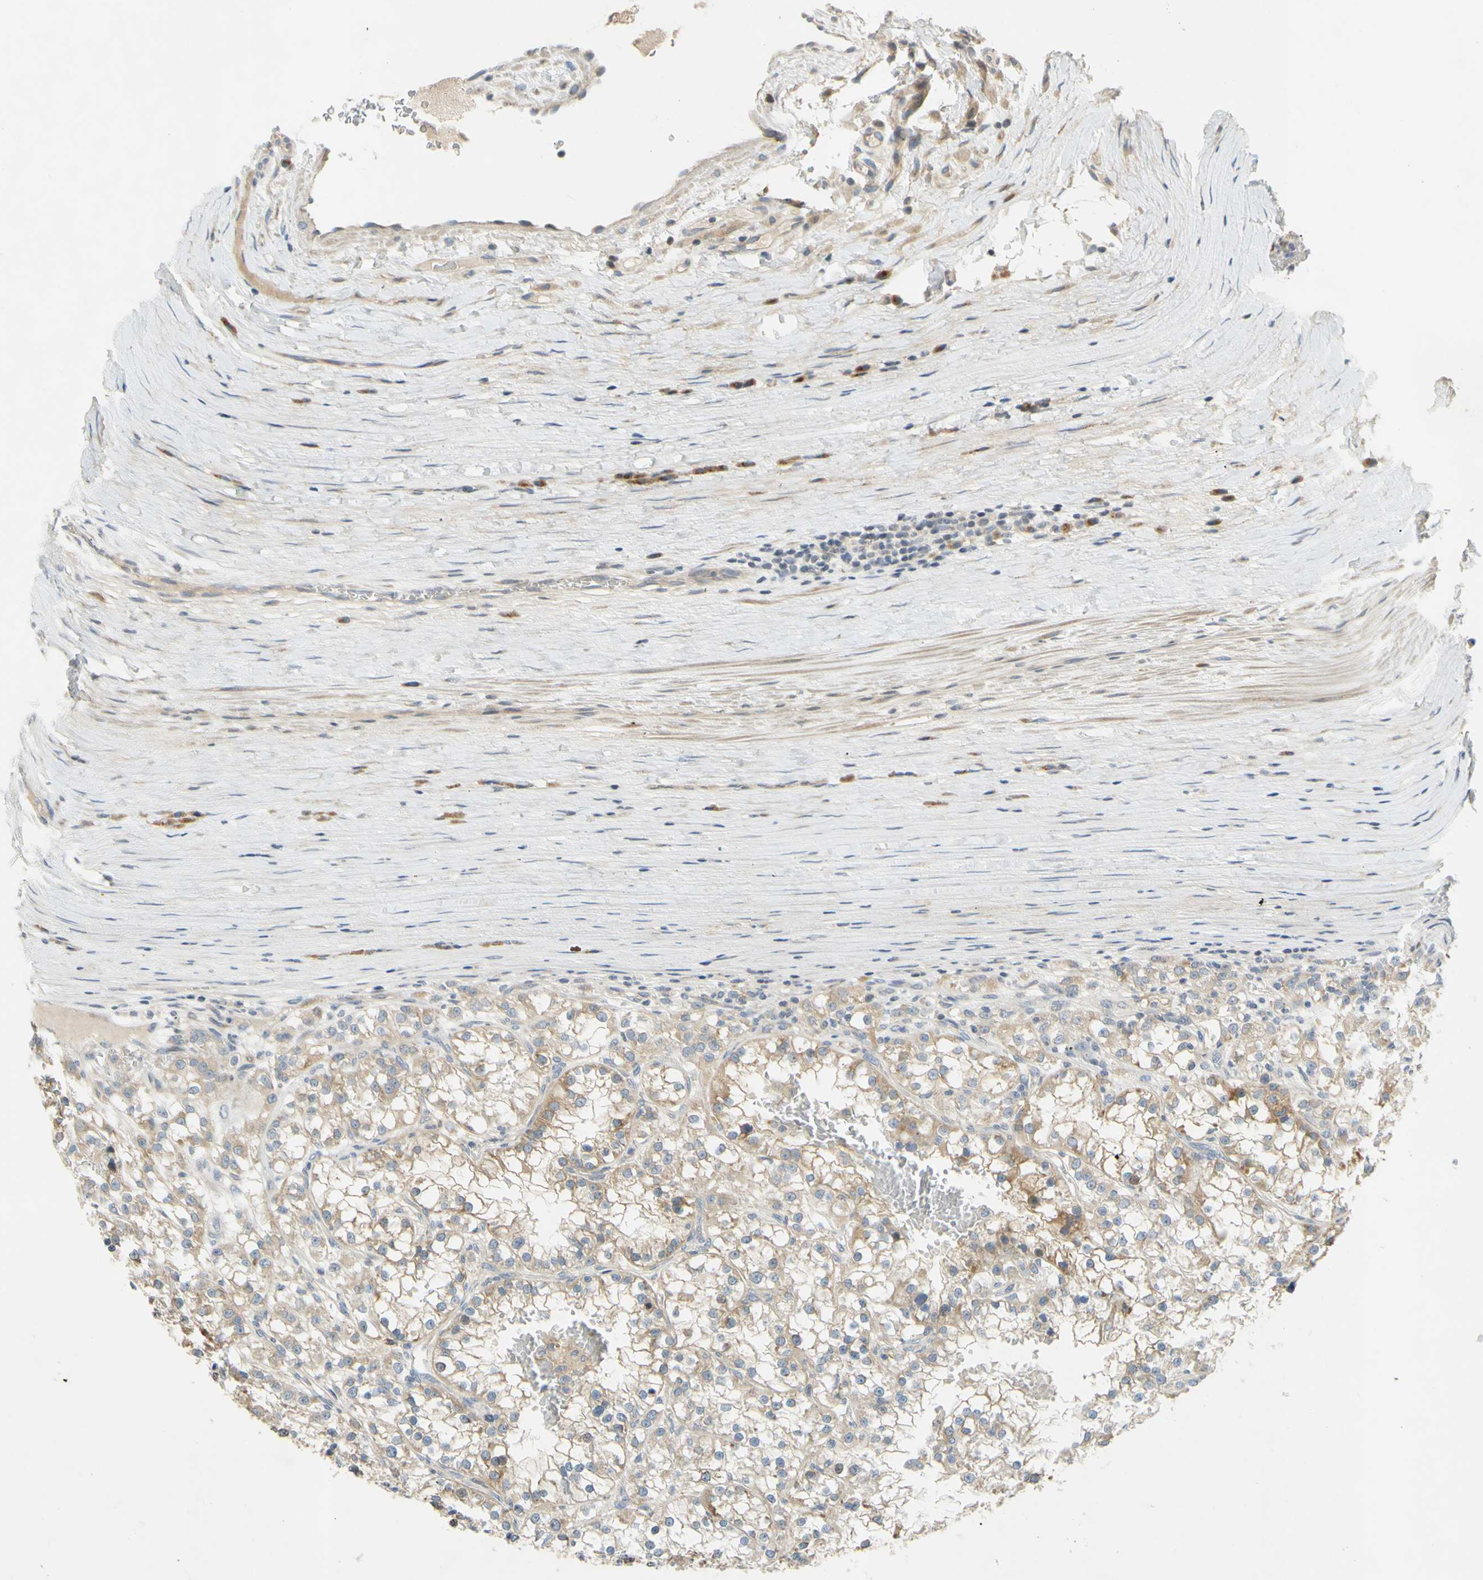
{"staining": {"intensity": "weak", "quantity": ">75%", "location": "cytoplasmic/membranous"}, "tissue": "renal cancer", "cell_type": "Tumor cells", "image_type": "cancer", "snomed": [{"axis": "morphology", "description": "Adenocarcinoma, NOS"}, {"axis": "topography", "description": "Kidney"}], "caption": "Immunohistochemistry micrograph of neoplastic tissue: renal cancer (adenocarcinoma) stained using IHC exhibits low levels of weak protein expression localized specifically in the cytoplasmic/membranous of tumor cells, appearing as a cytoplasmic/membranous brown color.", "gene": "CCNB2", "patient": {"sex": "female", "age": 52}}